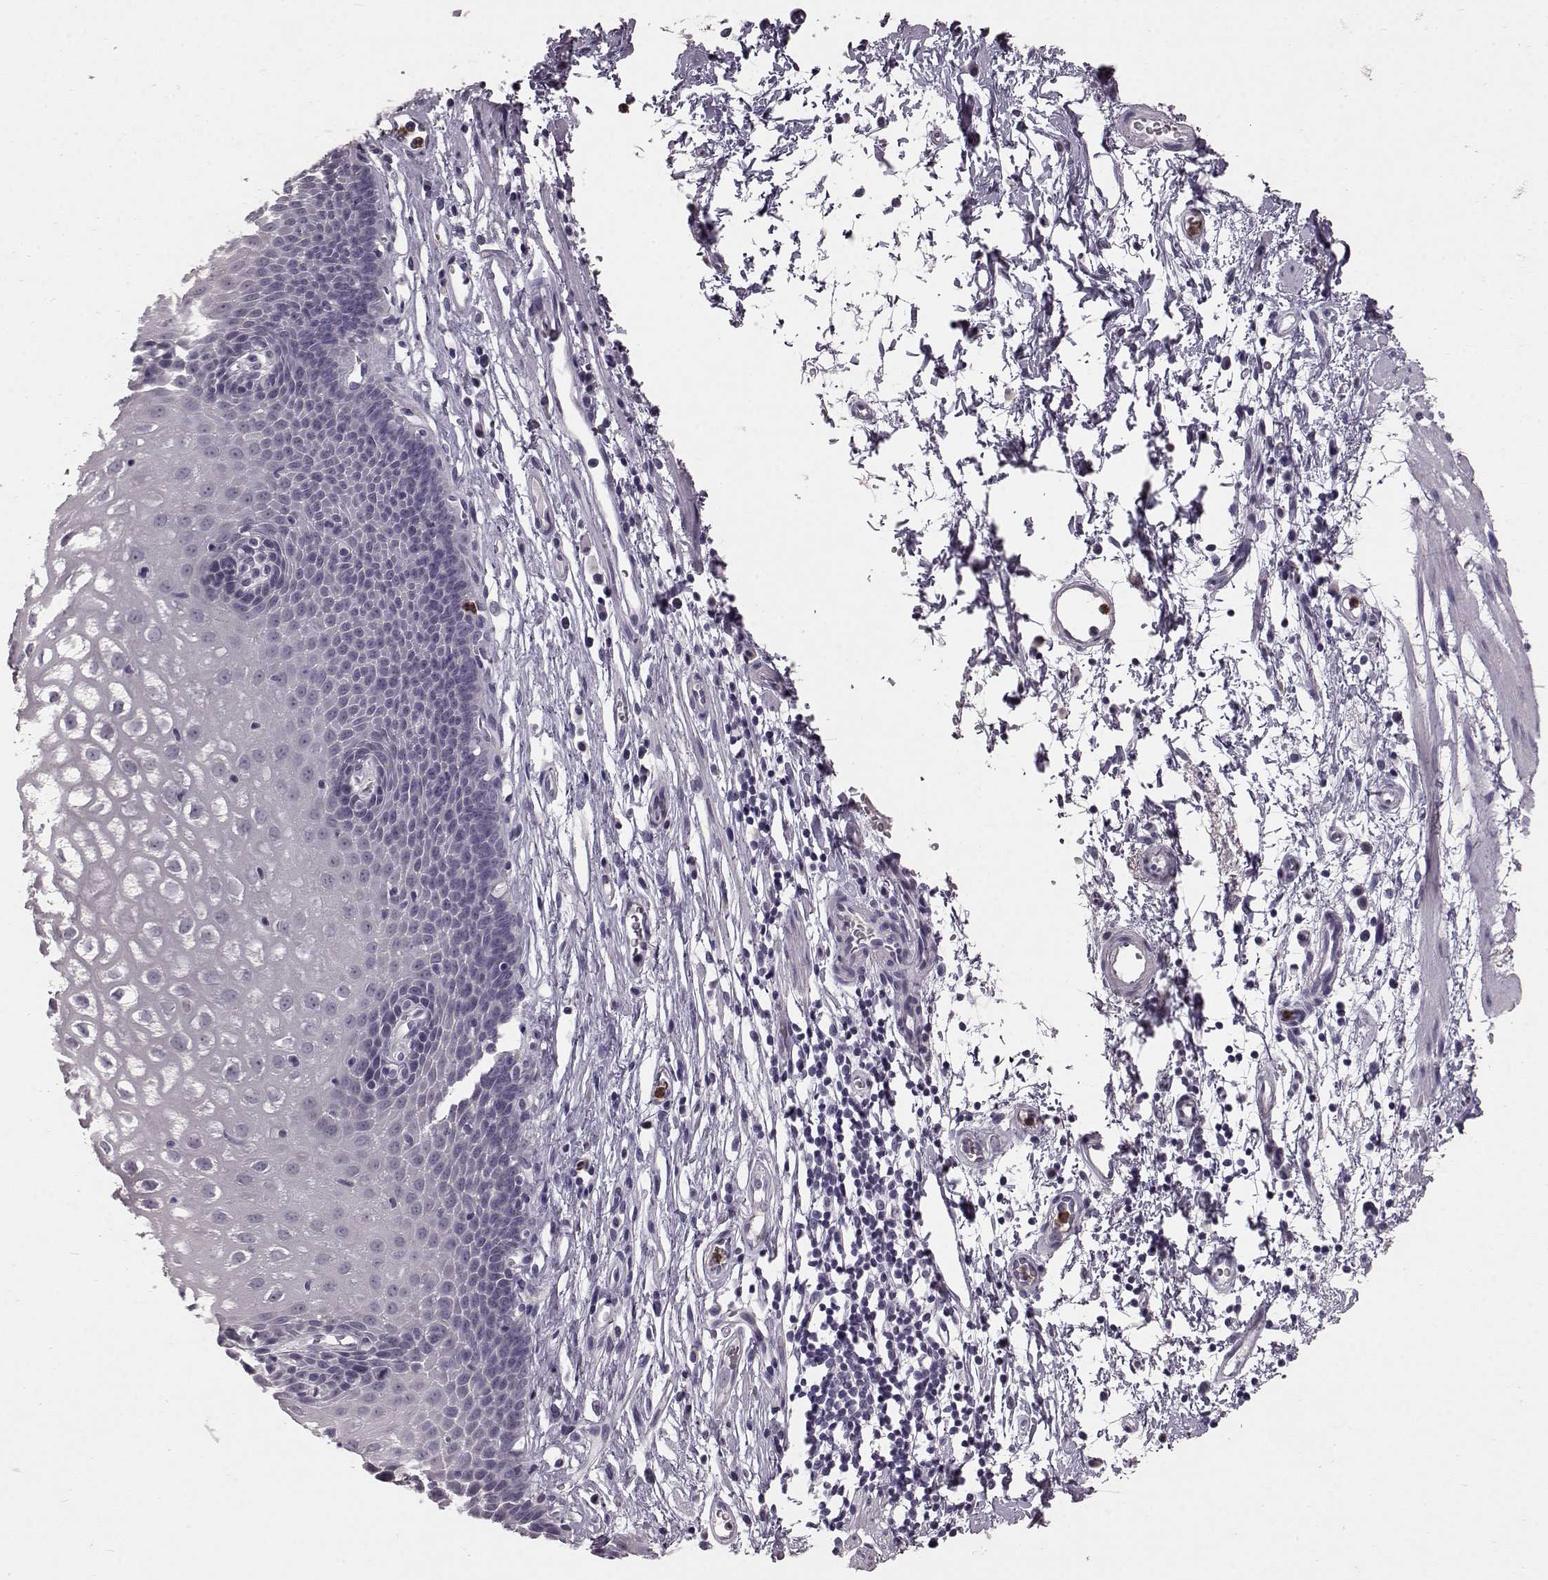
{"staining": {"intensity": "negative", "quantity": "none", "location": "none"}, "tissue": "esophagus", "cell_type": "Squamous epithelial cells", "image_type": "normal", "snomed": [{"axis": "morphology", "description": "Normal tissue, NOS"}, {"axis": "topography", "description": "Esophagus"}], "caption": "Immunohistochemistry photomicrograph of unremarkable esophagus: human esophagus stained with DAB (3,3'-diaminobenzidine) demonstrates no significant protein positivity in squamous epithelial cells. The staining is performed using DAB (3,3'-diaminobenzidine) brown chromogen with nuclei counter-stained in using hematoxylin.", "gene": "FUT4", "patient": {"sex": "male", "age": 72}}